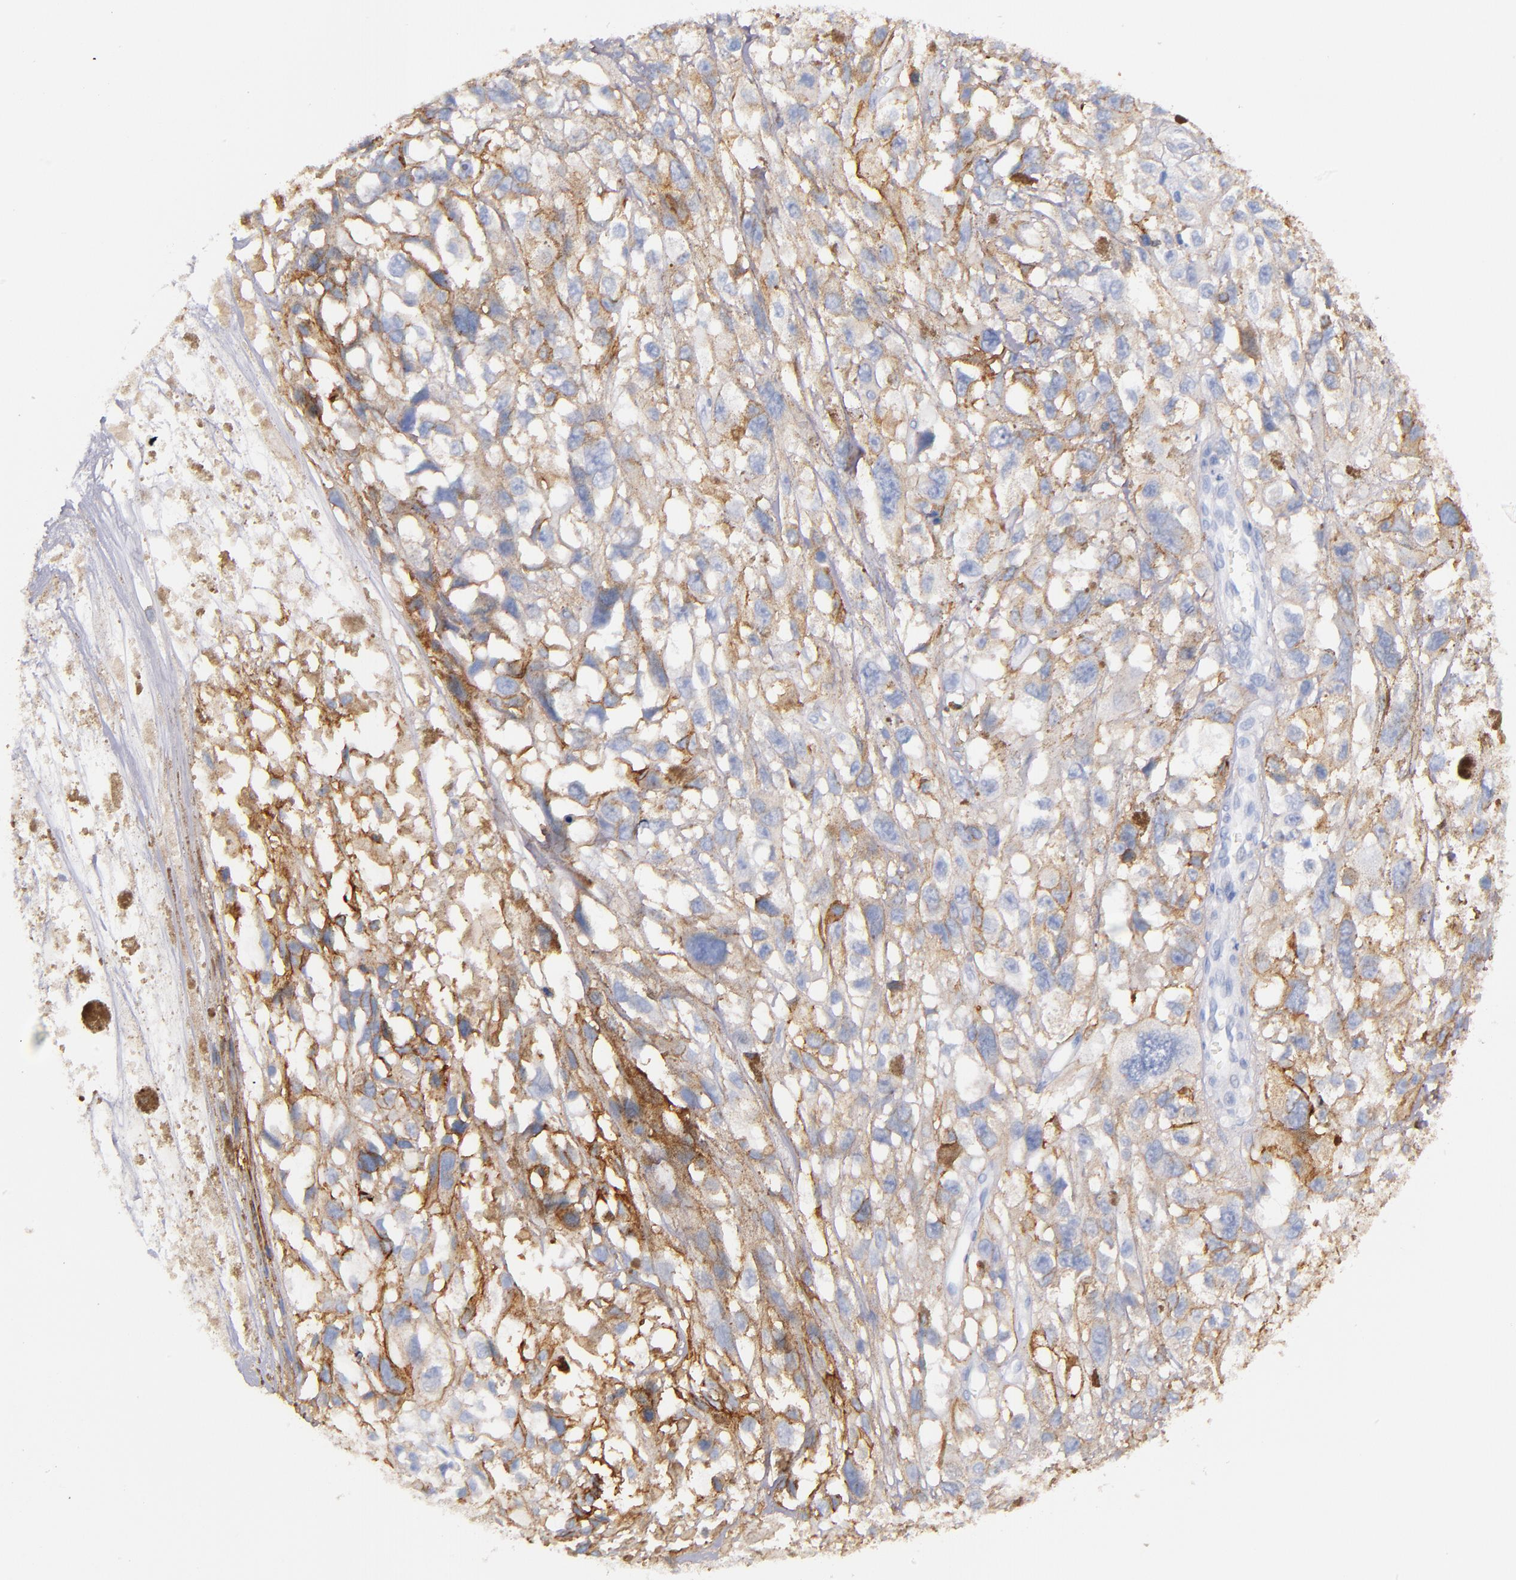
{"staining": {"intensity": "moderate", "quantity": ">75%", "location": "cytoplasmic/membranous"}, "tissue": "melanoma", "cell_type": "Tumor cells", "image_type": "cancer", "snomed": [{"axis": "morphology", "description": "Malignant melanoma, Metastatic site"}, {"axis": "topography", "description": "Lymph node"}], "caption": "Melanoma stained with a protein marker displays moderate staining in tumor cells.", "gene": "KIT", "patient": {"sex": "male", "age": 59}}